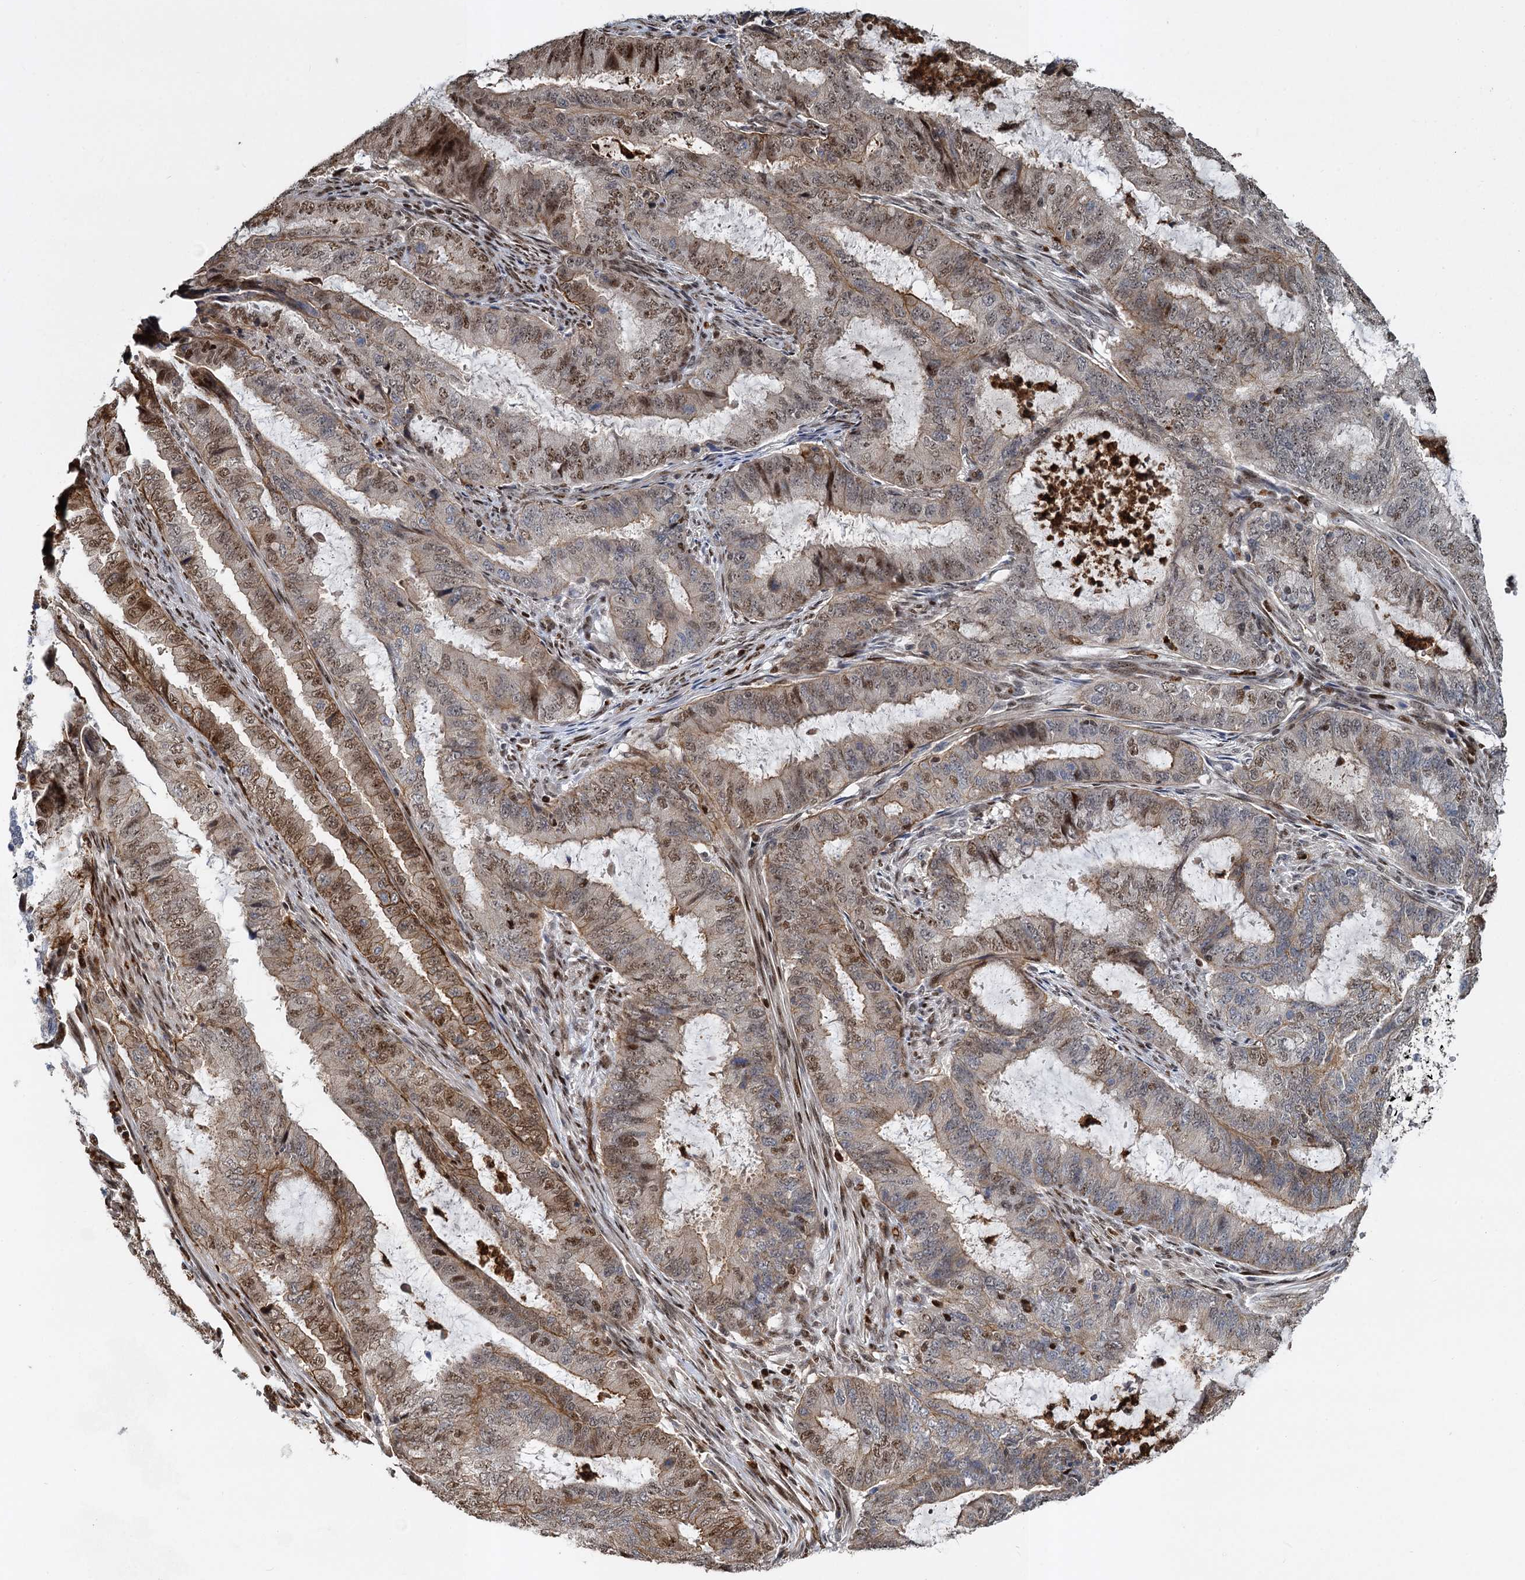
{"staining": {"intensity": "moderate", "quantity": "25%-75%", "location": "cytoplasmic/membranous,nuclear"}, "tissue": "endometrial cancer", "cell_type": "Tumor cells", "image_type": "cancer", "snomed": [{"axis": "morphology", "description": "Adenocarcinoma, NOS"}, {"axis": "topography", "description": "Endometrium"}], "caption": "The histopathology image shows staining of adenocarcinoma (endometrial), revealing moderate cytoplasmic/membranous and nuclear protein positivity (brown color) within tumor cells. (DAB (3,3'-diaminobenzidine) IHC, brown staining for protein, blue staining for nuclei).", "gene": "ANKRD49", "patient": {"sex": "female", "age": 51}}